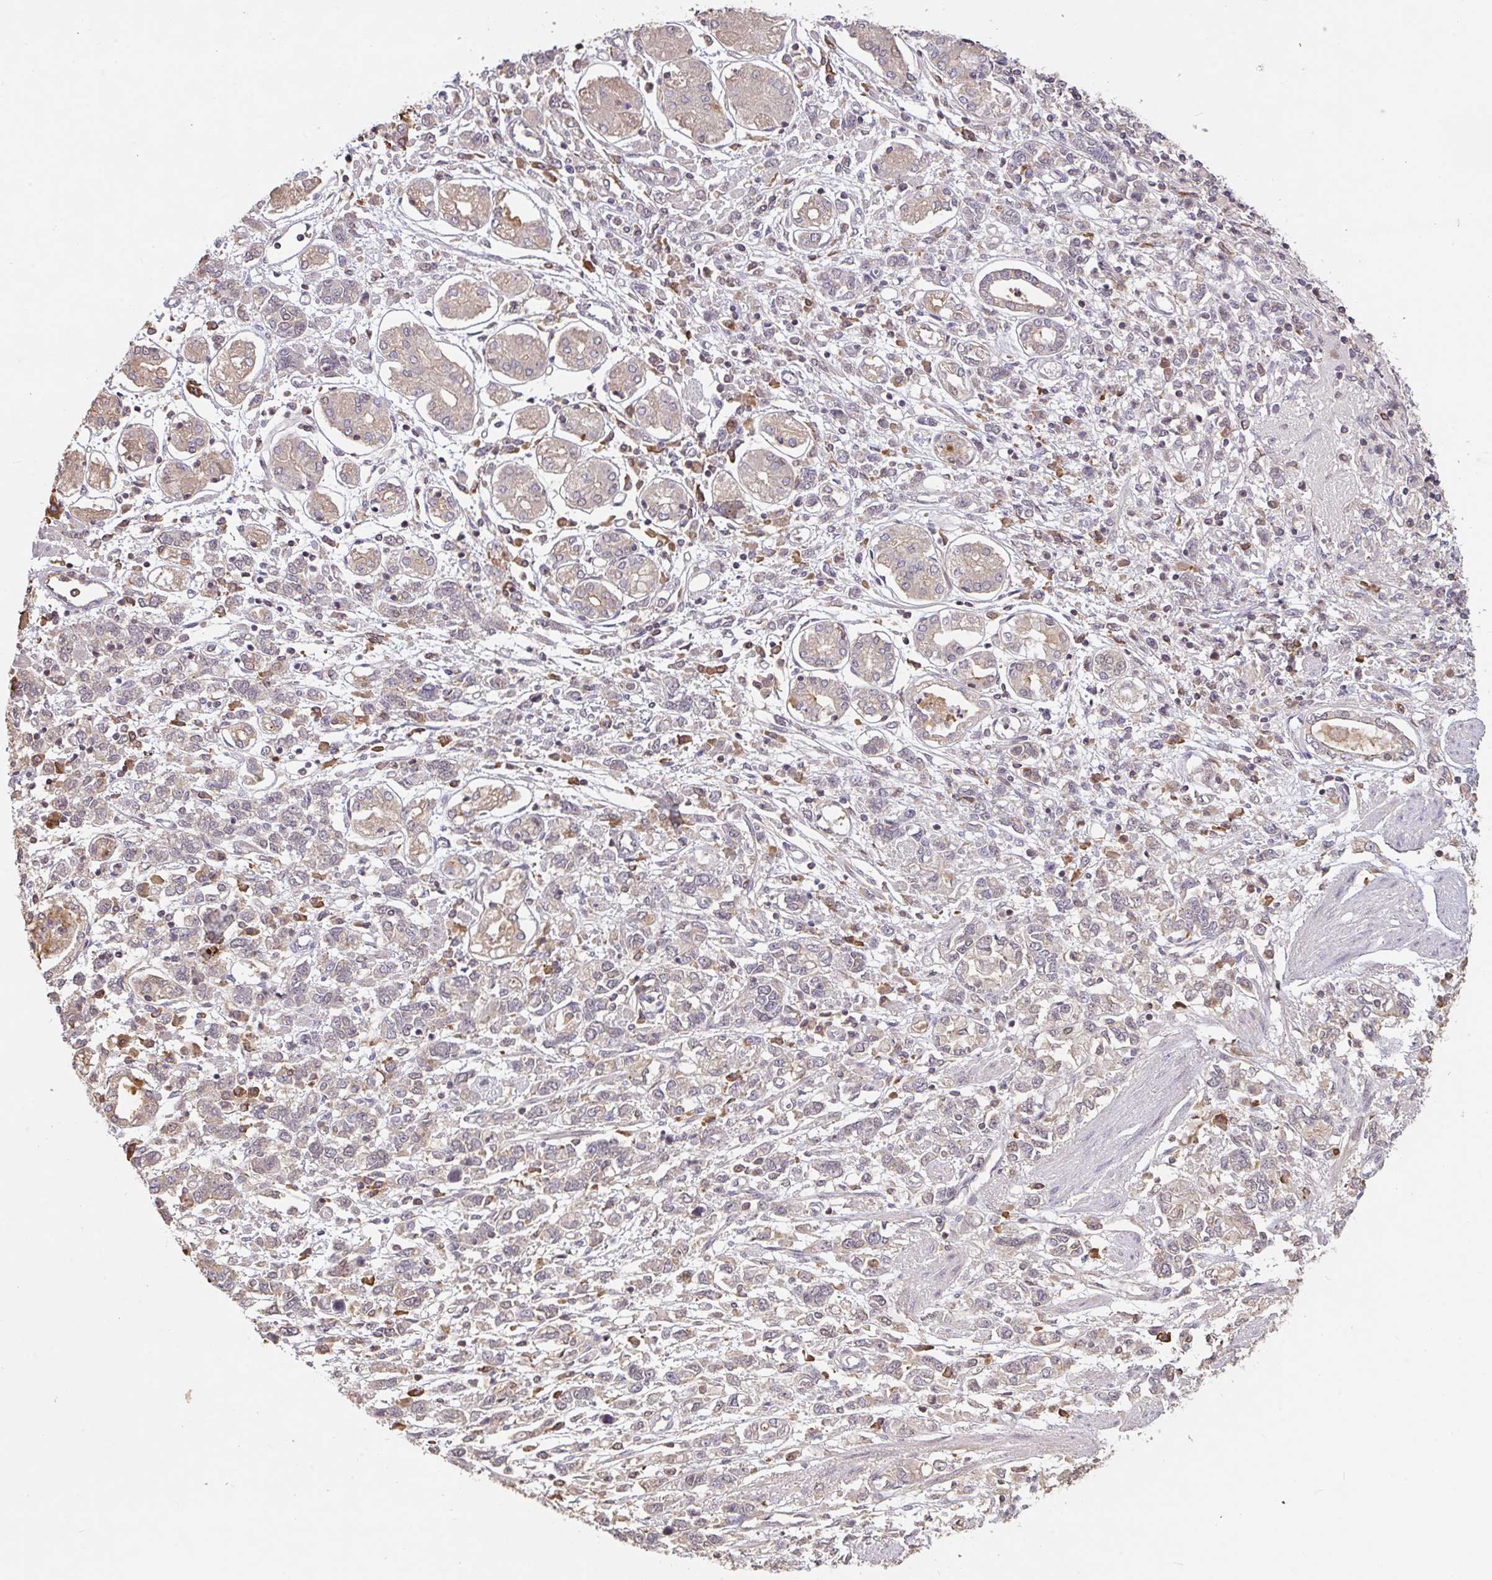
{"staining": {"intensity": "negative", "quantity": "none", "location": "none"}, "tissue": "stomach cancer", "cell_type": "Tumor cells", "image_type": "cancer", "snomed": [{"axis": "morphology", "description": "Adenocarcinoma, NOS"}, {"axis": "topography", "description": "Stomach"}], "caption": "Immunohistochemistry (IHC) histopathology image of neoplastic tissue: human stomach cancer stained with DAB exhibits no significant protein positivity in tumor cells.", "gene": "FCER1A", "patient": {"sex": "female", "age": 76}}